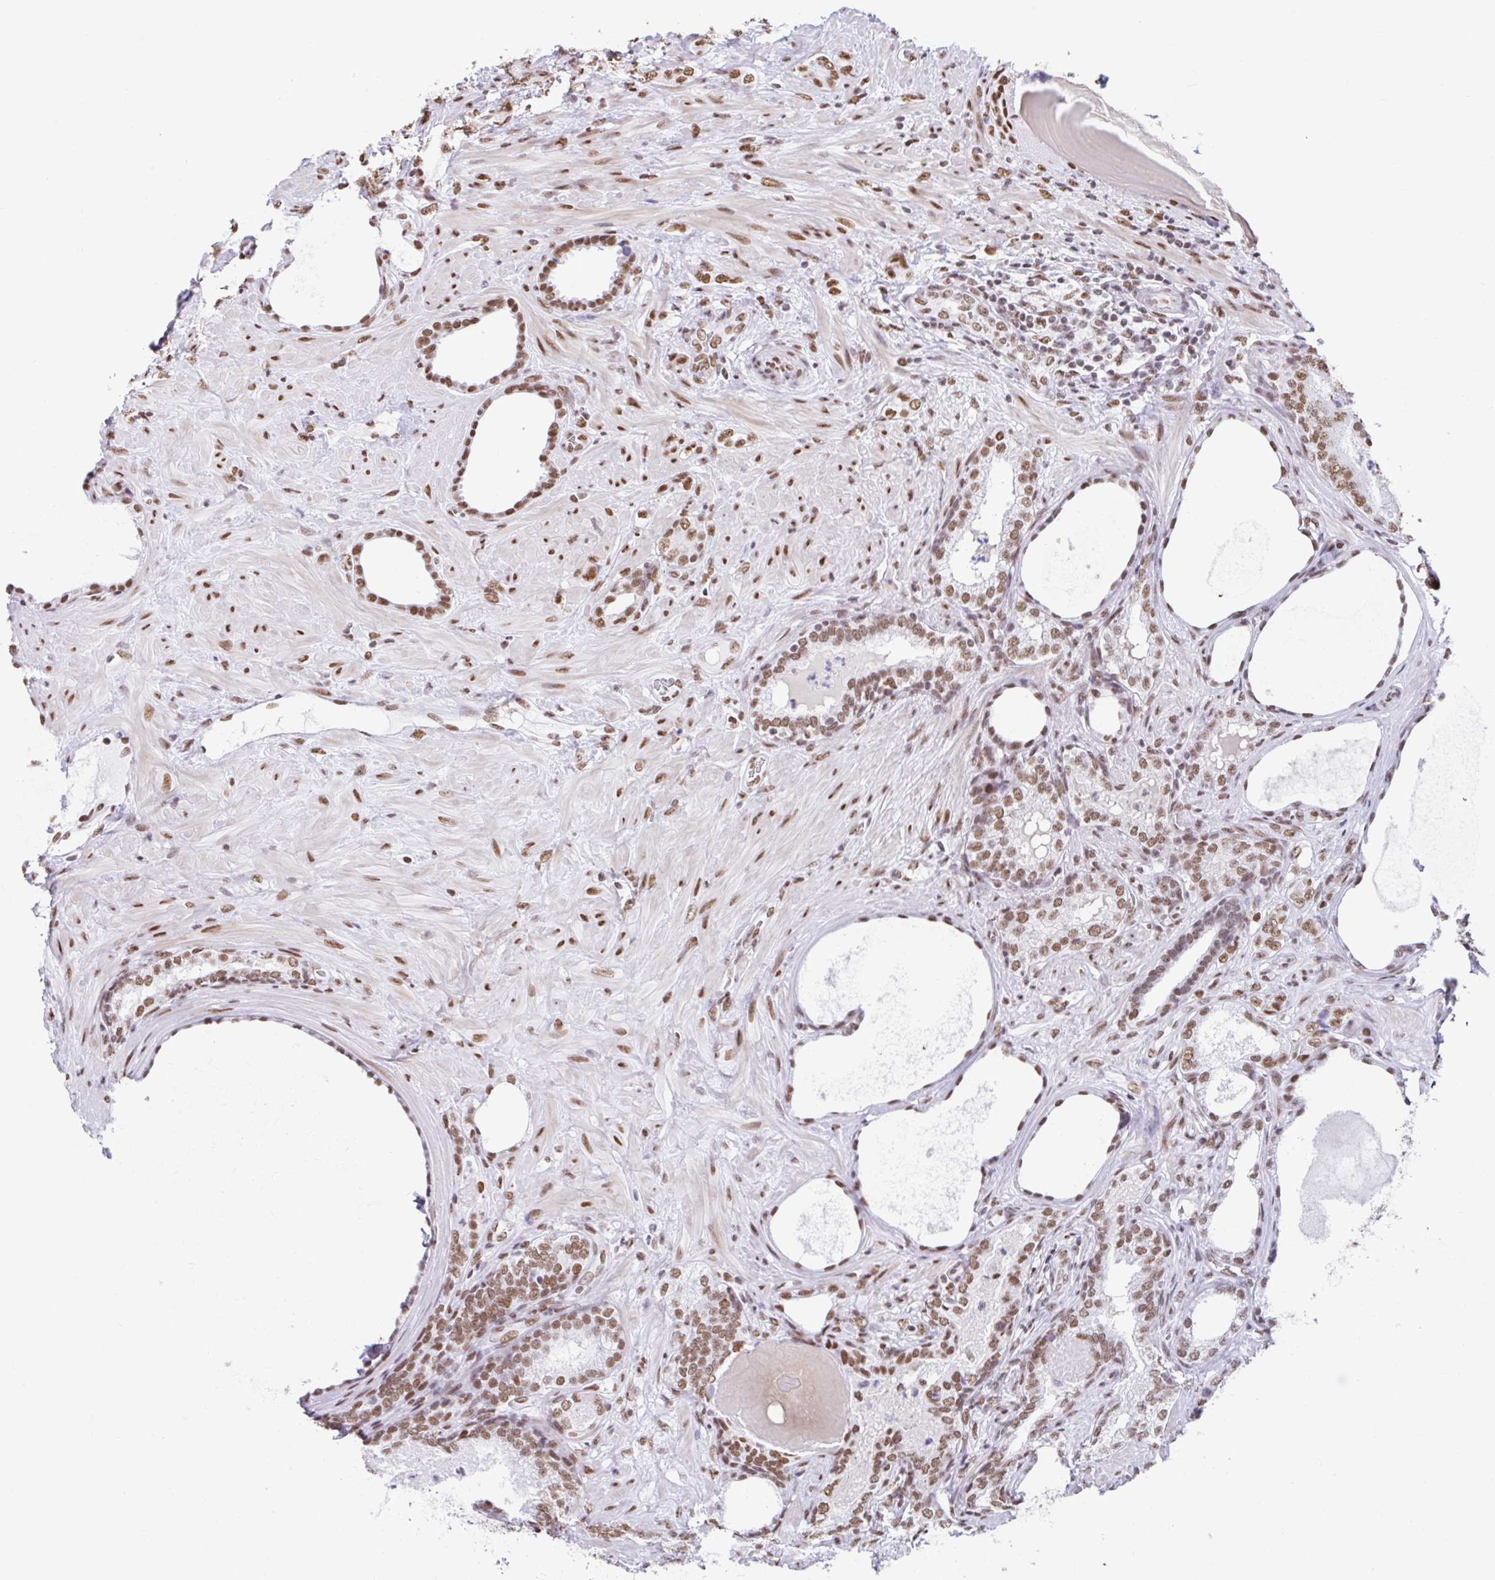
{"staining": {"intensity": "moderate", "quantity": ">75%", "location": "nuclear"}, "tissue": "prostate cancer", "cell_type": "Tumor cells", "image_type": "cancer", "snomed": [{"axis": "morphology", "description": "Adenocarcinoma, High grade"}, {"axis": "topography", "description": "Prostate"}], "caption": "Immunohistochemical staining of human prostate cancer reveals medium levels of moderate nuclear protein positivity in approximately >75% of tumor cells.", "gene": "KHDRBS1", "patient": {"sex": "male", "age": 62}}